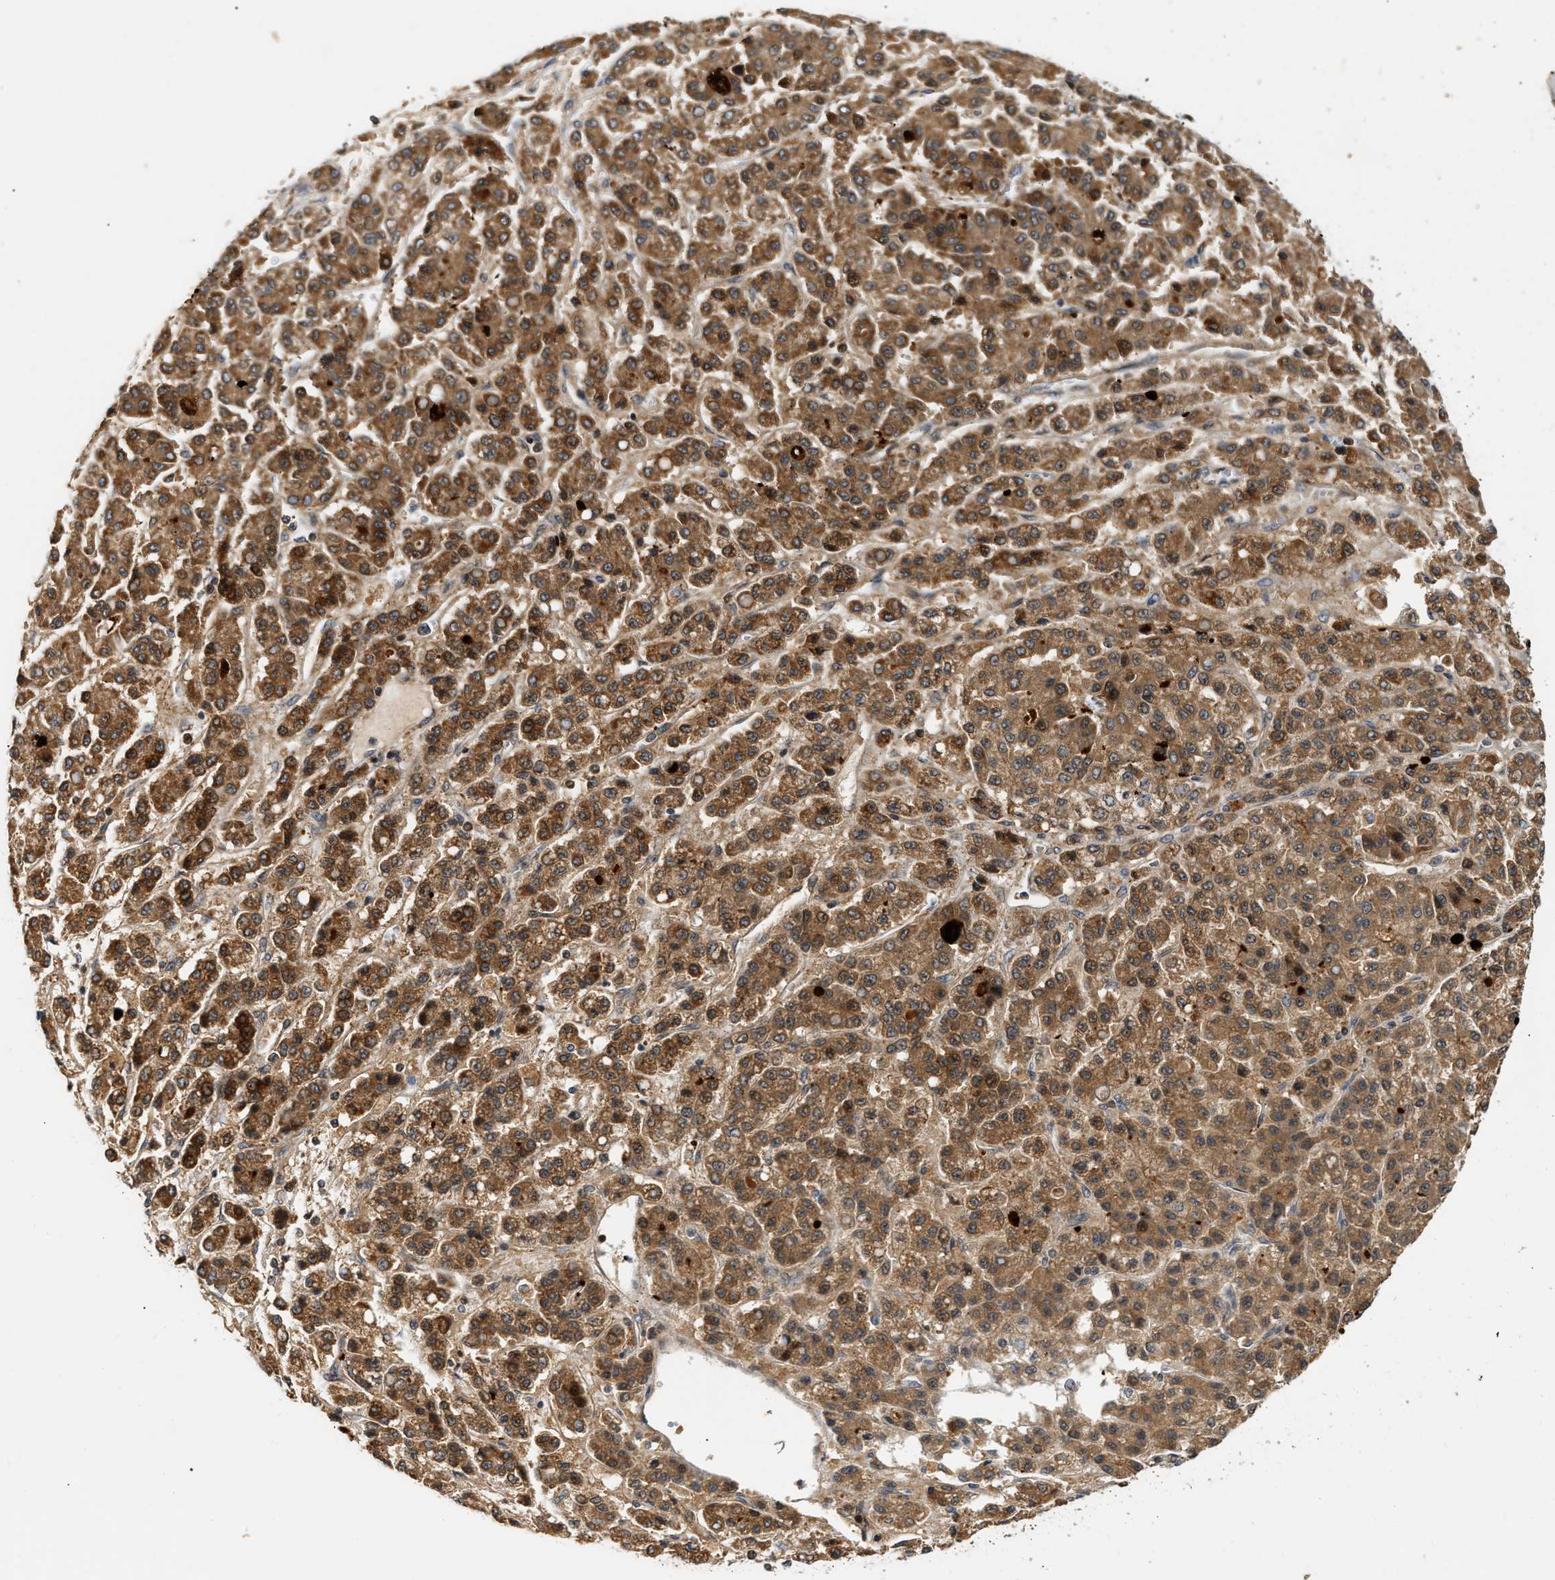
{"staining": {"intensity": "moderate", "quantity": ">75%", "location": "cytoplasmic/membranous"}, "tissue": "liver cancer", "cell_type": "Tumor cells", "image_type": "cancer", "snomed": [{"axis": "morphology", "description": "Carcinoma, Hepatocellular, NOS"}, {"axis": "topography", "description": "Liver"}], "caption": "This is an image of IHC staining of liver cancer, which shows moderate staining in the cytoplasmic/membranous of tumor cells.", "gene": "EXTL2", "patient": {"sex": "male", "age": 70}}